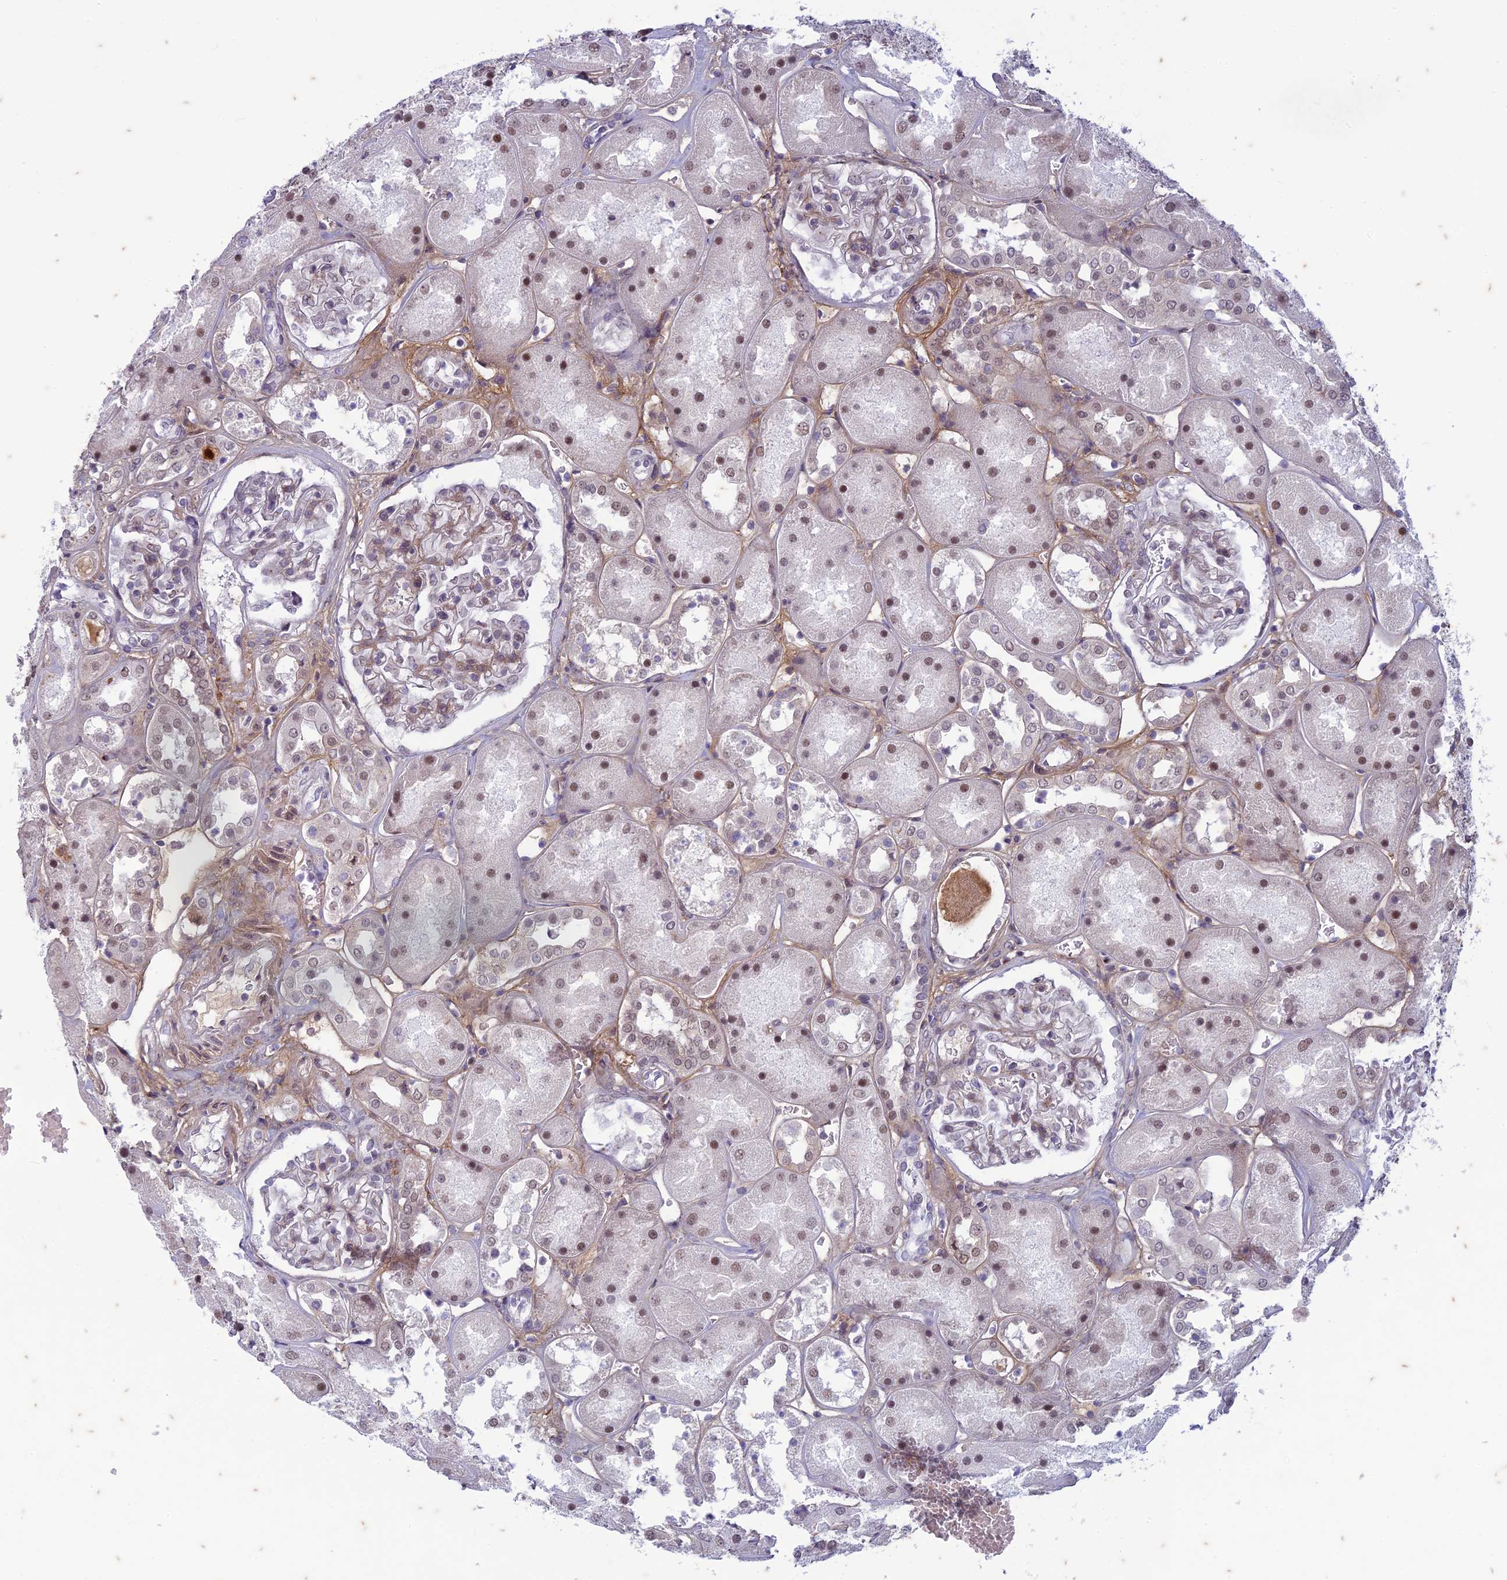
{"staining": {"intensity": "weak", "quantity": "<25%", "location": "cytoplasmic/membranous"}, "tissue": "kidney", "cell_type": "Cells in glomeruli", "image_type": "normal", "snomed": [{"axis": "morphology", "description": "Normal tissue, NOS"}, {"axis": "topography", "description": "Kidney"}], "caption": "Immunohistochemistry photomicrograph of normal kidney: kidney stained with DAB (3,3'-diaminobenzidine) shows no significant protein staining in cells in glomeruli. The staining was performed using DAB to visualize the protein expression in brown, while the nuclei were stained in blue with hematoxylin (Magnification: 20x).", "gene": "PABPN1L", "patient": {"sex": "male", "age": 70}}